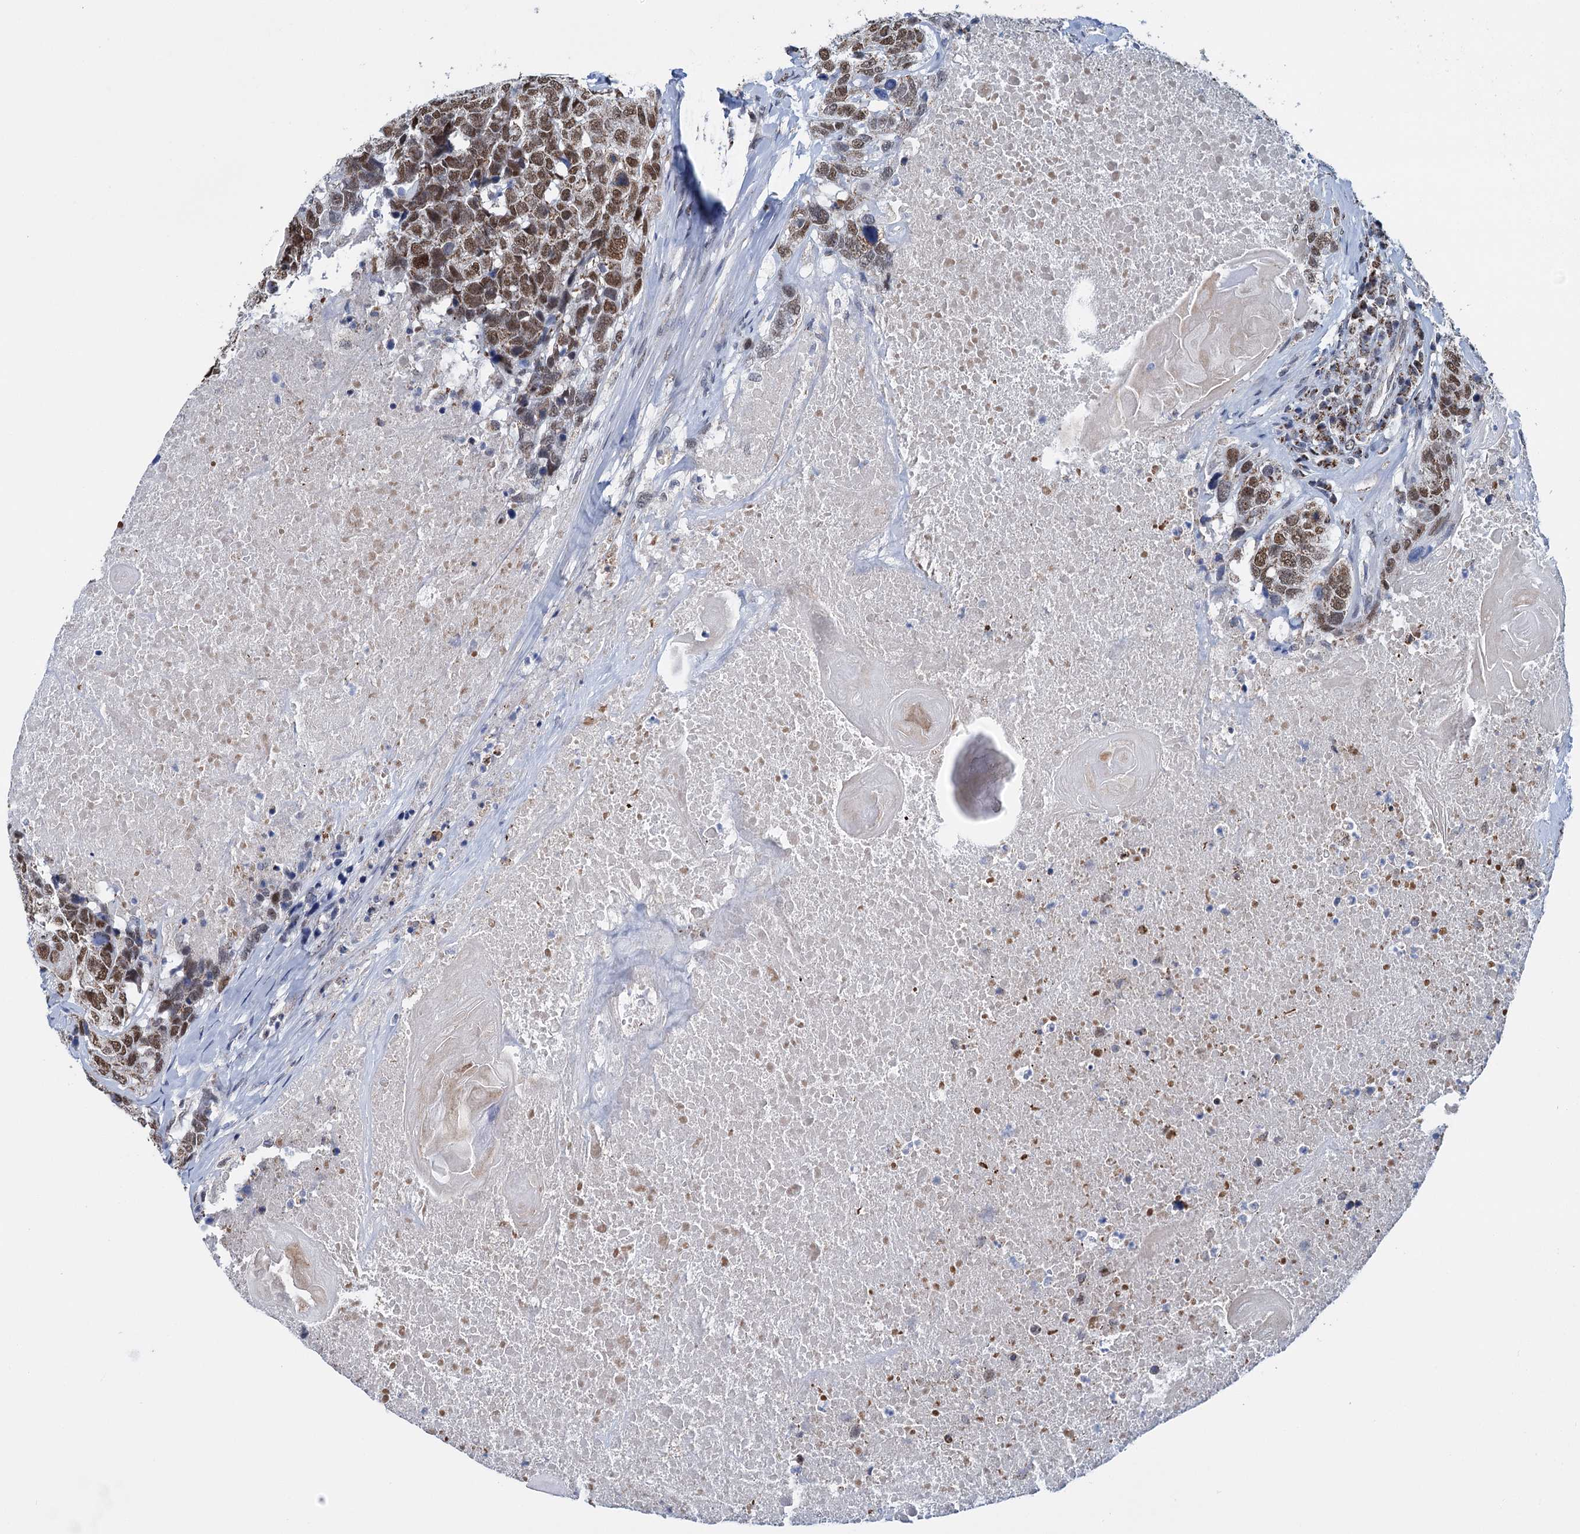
{"staining": {"intensity": "moderate", "quantity": ">75%", "location": "cytoplasmic/membranous,nuclear"}, "tissue": "head and neck cancer", "cell_type": "Tumor cells", "image_type": "cancer", "snomed": [{"axis": "morphology", "description": "Squamous cell carcinoma, NOS"}, {"axis": "topography", "description": "Head-Neck"}], "caption": "Tumor cells demonstrate medium levels of moderate cytoplasmic/membranous and nuclear staining in approximately >75% of cells in head and neck cancer.", "gene": "MORN3", "patient": {"sex": "male", "age": 66}}